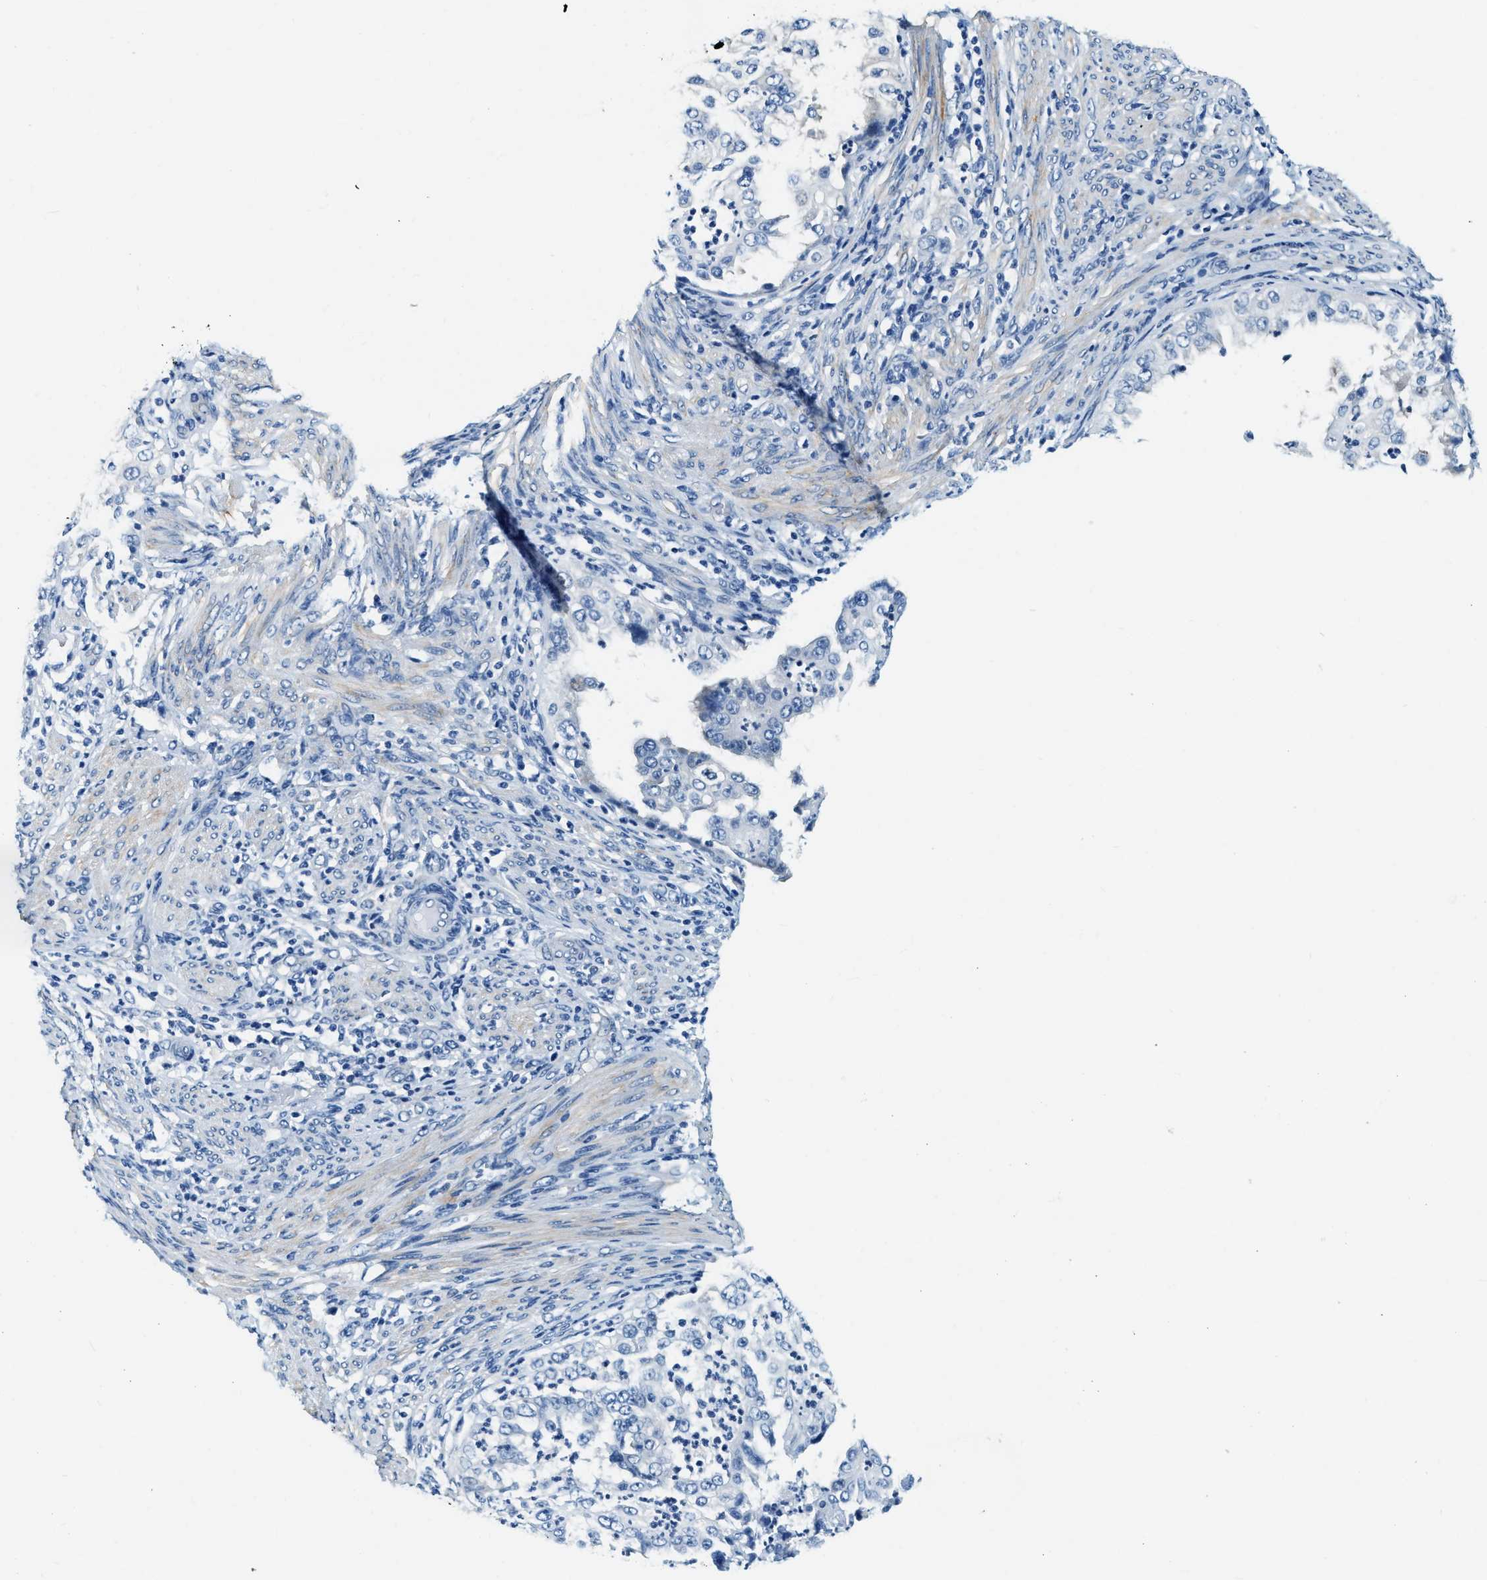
{"staining": {"intensity": "negative", "quantity": "none", "location": "none"}, "tissue": "endometrial cancer", "cell_type": "Tumor cells", "image_type": "cancer", "snomed": [{"axis": "morphology", "description": "Adenocarcinoma, NOS"}, {"axis": "topography", "description": "Endometrium"}], "caption": "Histopathology image shows no significant protein positivity in tumor cells of endometrial cancer.", "gene": "EIF2AK2", "patient": {"sex": "female", "age": 85}}